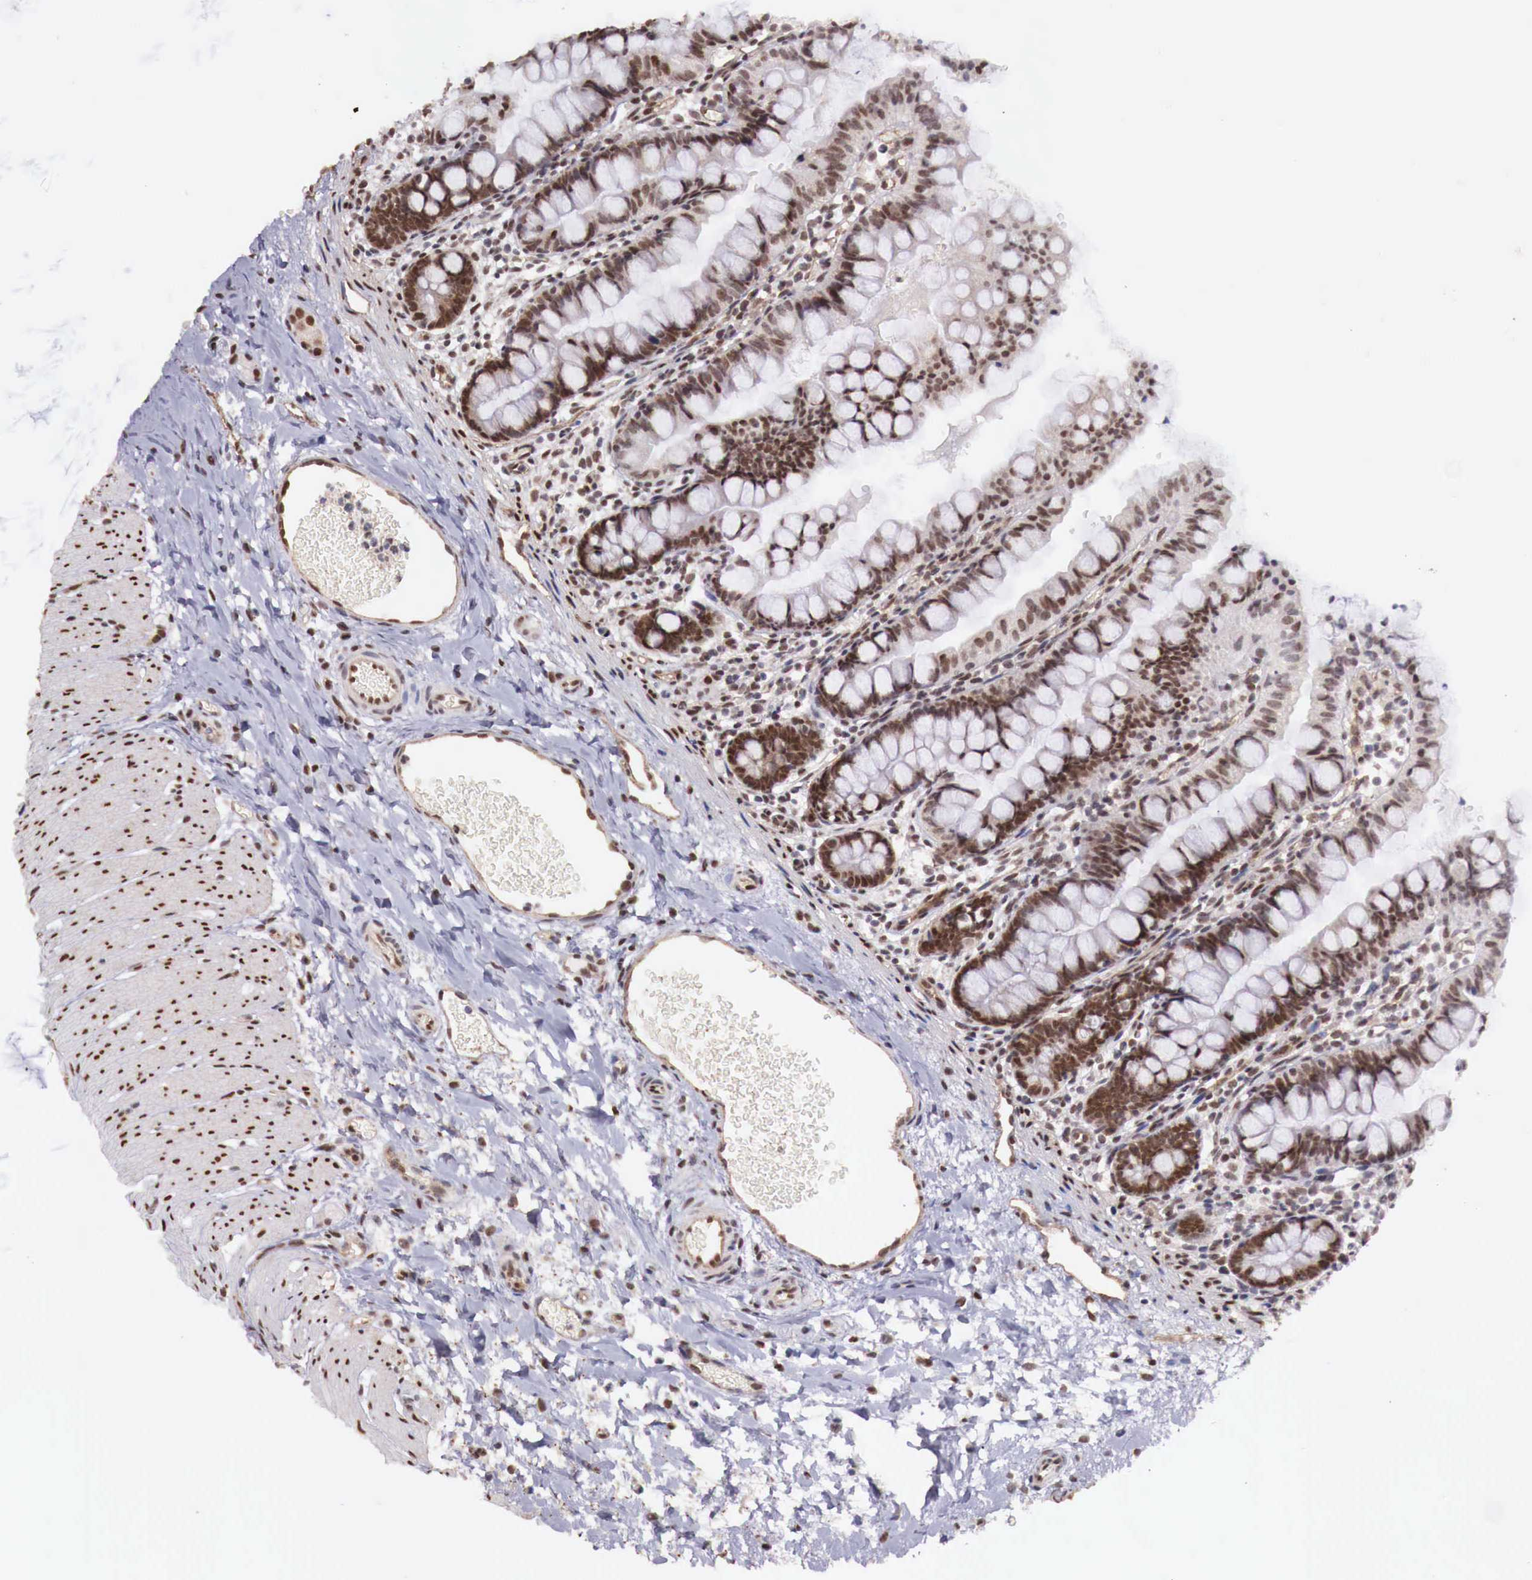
{"staining": {"intensity": "strong", "quantity": ">75%", "location": "cytoplasmic/membranous,nuclear"}, "tissue": "small intestine", "cell_type": "Glandular cells", "image_type": "normal", "snomed": [{"axis": "morphology", "description": "Normal tissue, NOS"}, {"axis": "topography", "description": "Small intestine"}], "caption": "Immunohistochemistry (DAB) staining of normal small intestine shows strong cytoplasmic/membranous,nuclear protein staining in approximately >75% of glandular cells.", "gene": "FOXP2", "patient": {"sex": "male", "age": 1}}